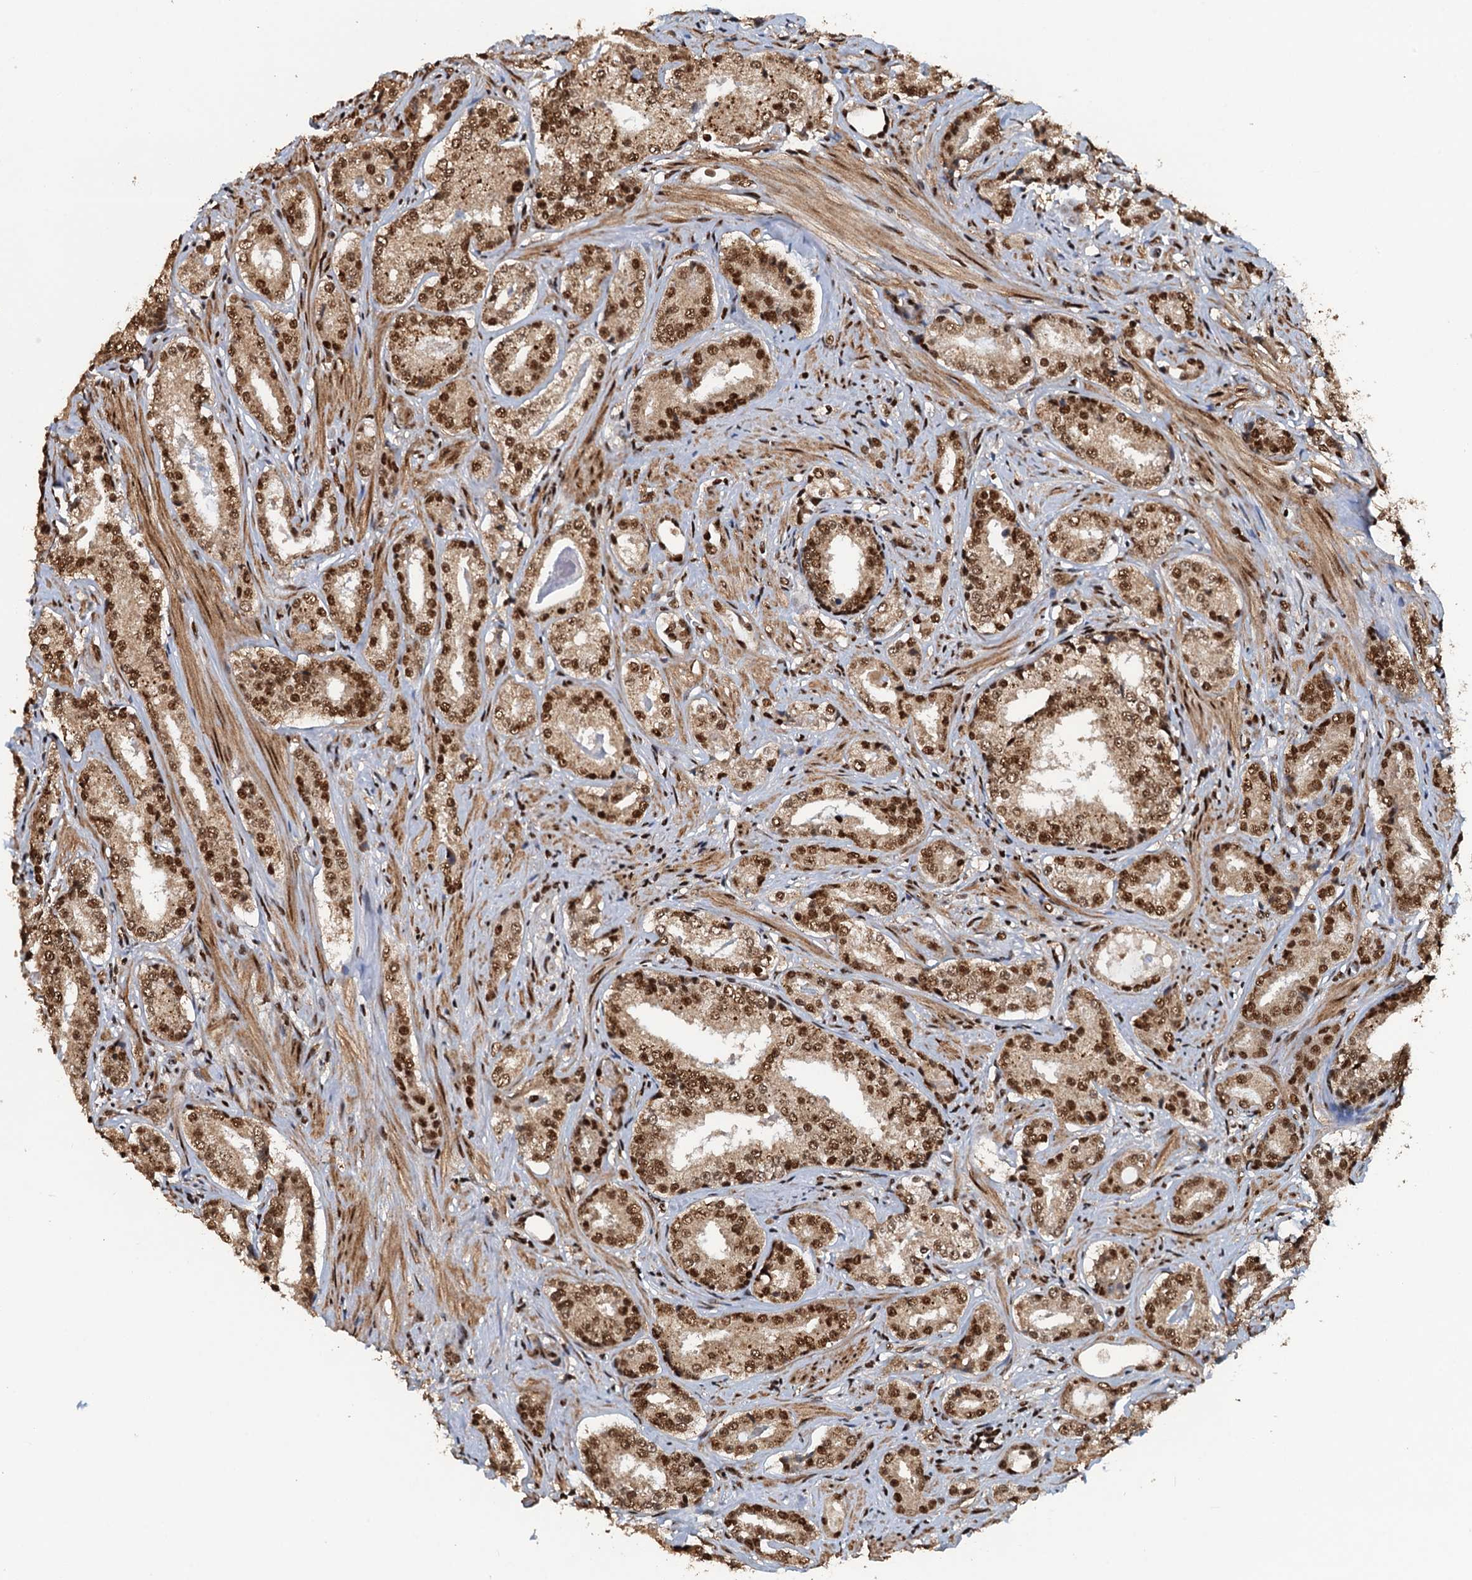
{"staining": {"intensity": "moderate", "quantity": ">75%", "location": "nuclear"}, "tissue": "prostate cancer", "cell_type": "Tumor cells", "image_type": "cancer", "snomed": [{"axis": "morphology", "description": "Adenocarcinoma, High grade"}, {"axis": "topography", "description": "Prostate"}], "caption": "Prostate cancer tissue reveals moderate nuclear staining in approximately >75% of tumor cells, visualized by immunohistochemistry.", "gene": "ZC3H18", "patient": {"sex": "male", "age": 58}}